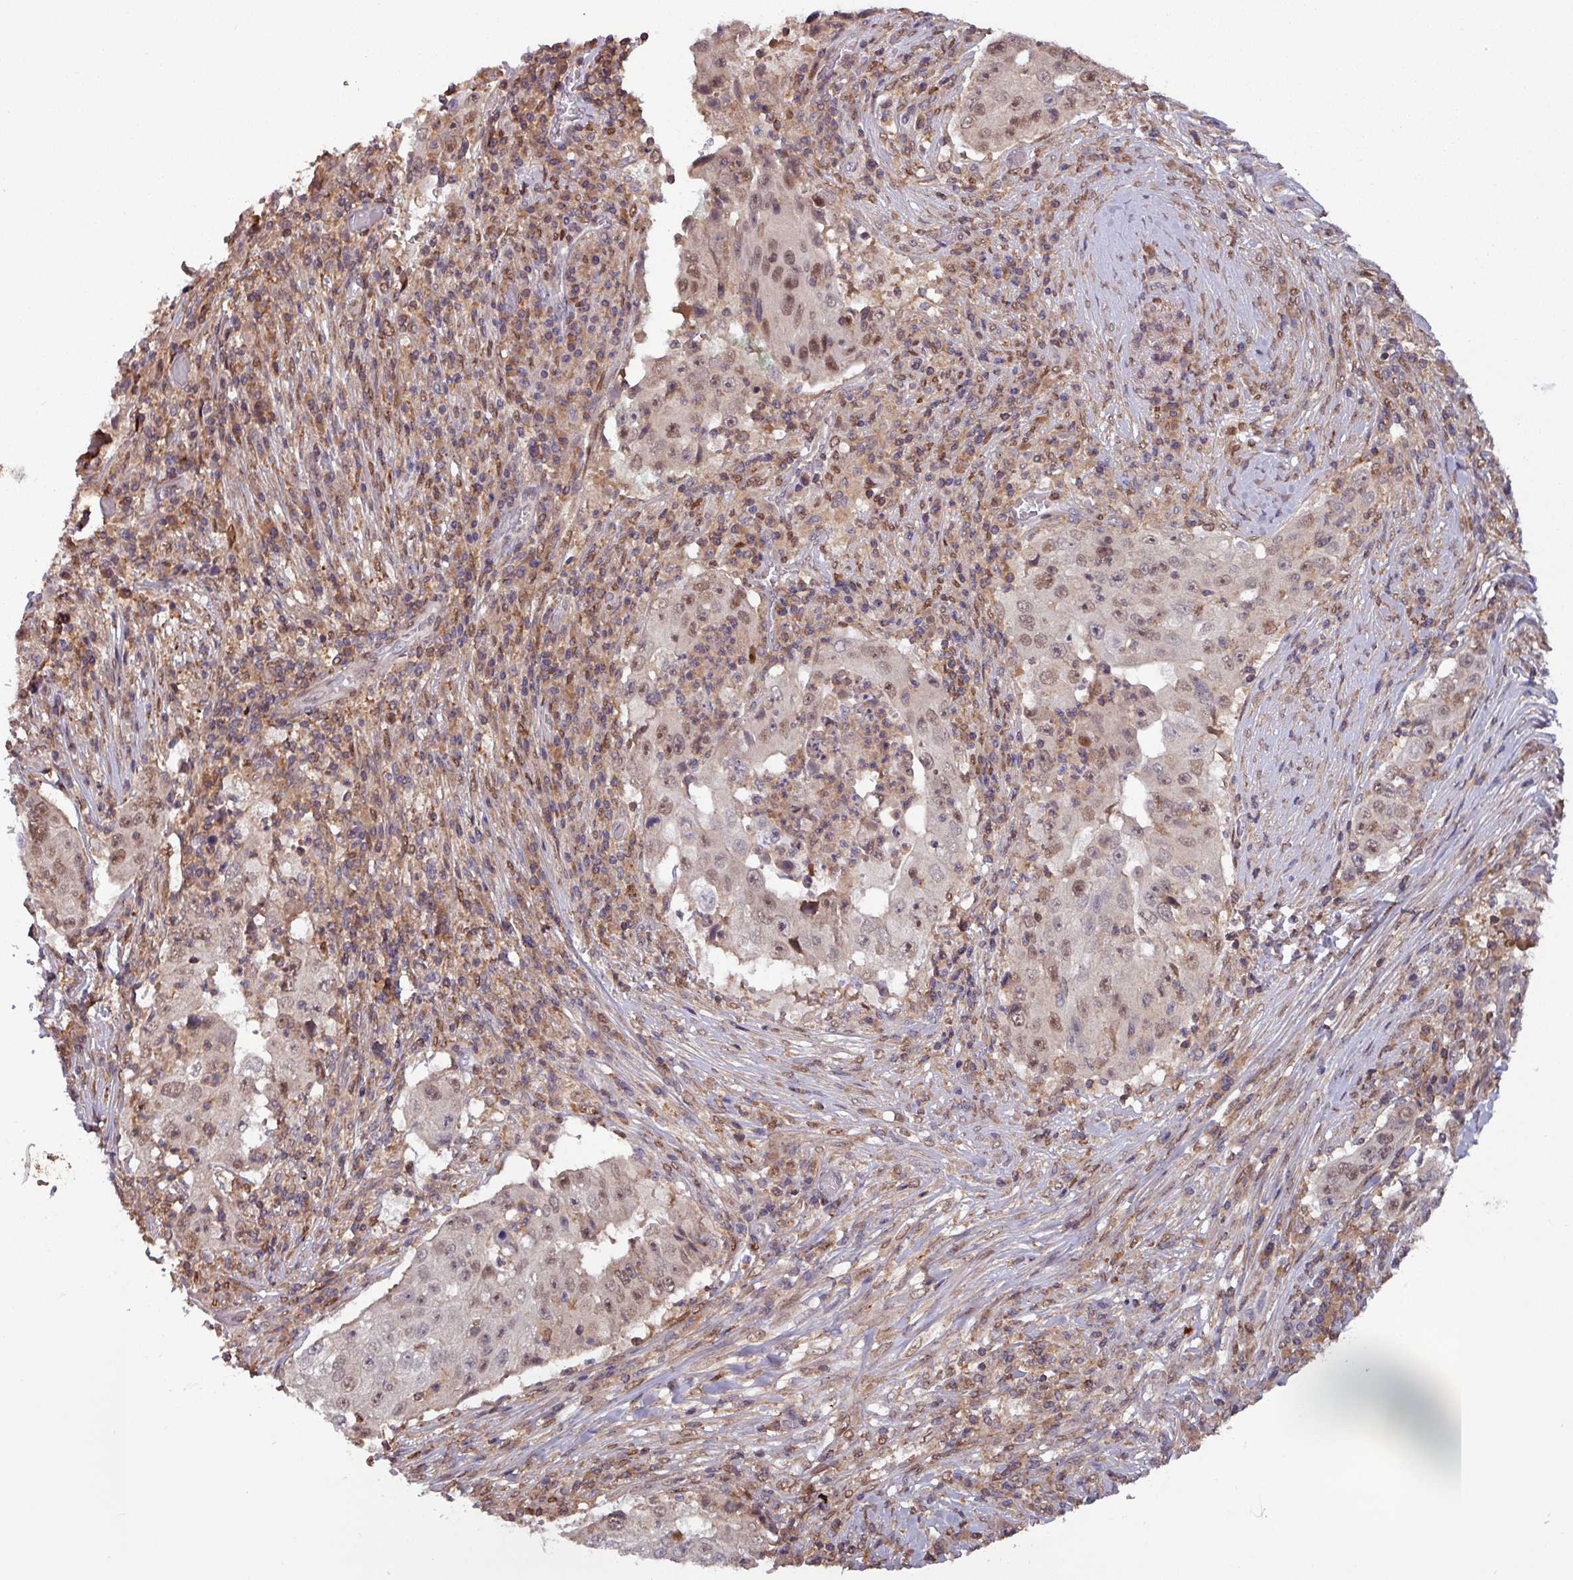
{"staining": {"intensity": "moderate", "quantity": ">75%", "location": "nuclear"}, "tissue": "lung cancer", "cell_type": "Tumor cells", "image_type": "cancer", "snomed": [{"axis": "morphology", "description": "Squamous cell carcinoma, NOS"}, {"axis": "topography", "description": "Lung"}], "caption": "An image showing moderate nuclear positivity in approximately >75% of tumor cells in lung cancer (squamous cell carcinoma), as visualized by brown immunohistochemical staining.", "gene": "PRRX1", "patient": {"sex": "male", "age": 64}}